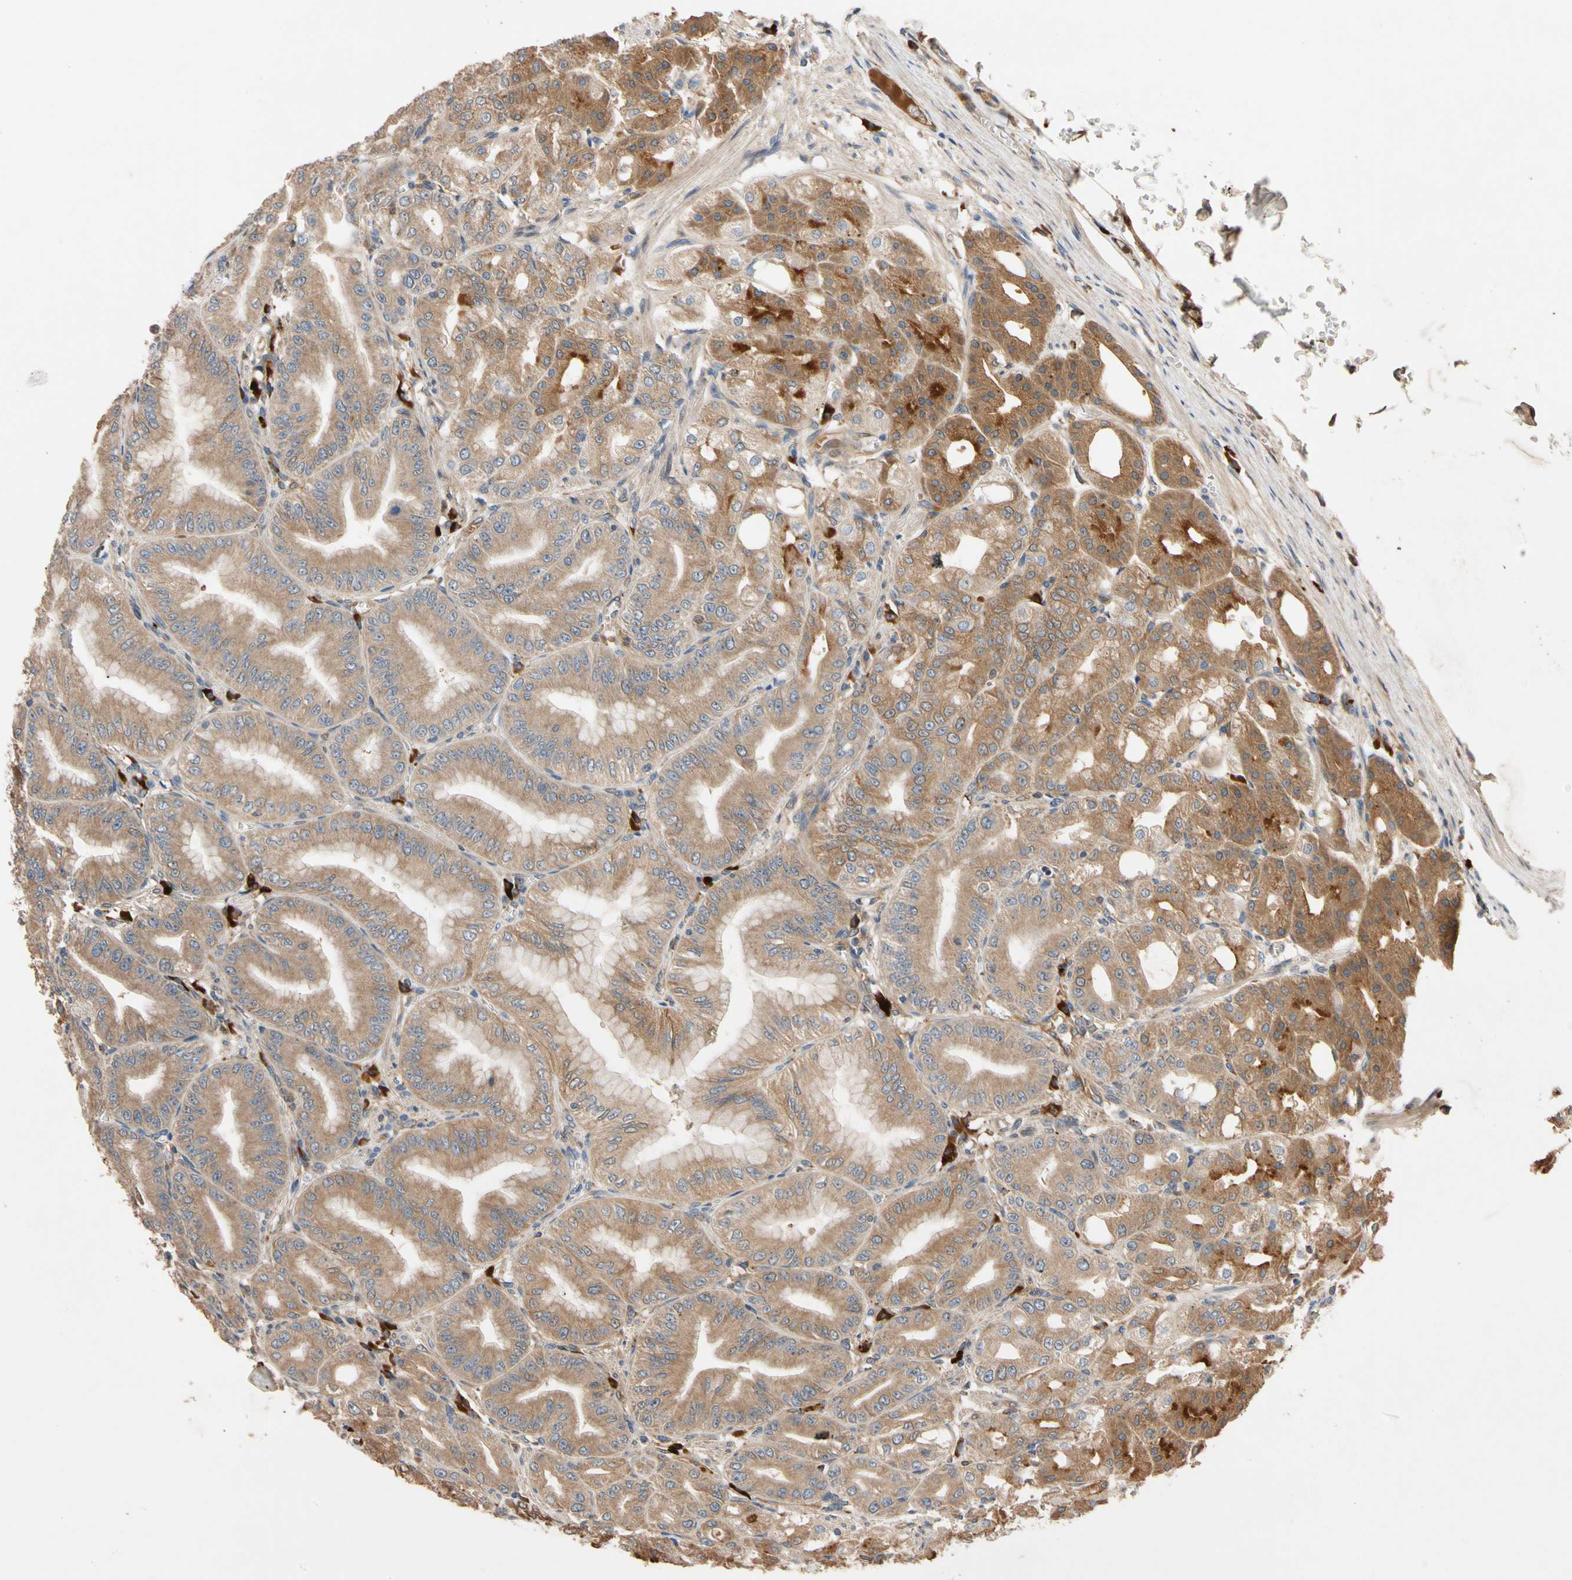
{"staining": {"intensity": "moderate", "quantity": ">75%", "location": "cytoplasmic/membranous"}, "tissue": "stomach", "cell_type": "Glandular cells", "image_type": "normal", "snomed": [{"axis": "morphology", "description": "Normal tissue, NOS"}, {"axis": "topography", "description": "Stomach, lower"}], "caption": "This histopathology image shows normal stomach stained with IHC to label a protein in brown. The cytoplasmic/membranous of glandular cells show moderate positivity for the protein. Nuclei are counter-stained blue.", "gene": "FGD6", "patient": {"sex": "male", "age": 71}}